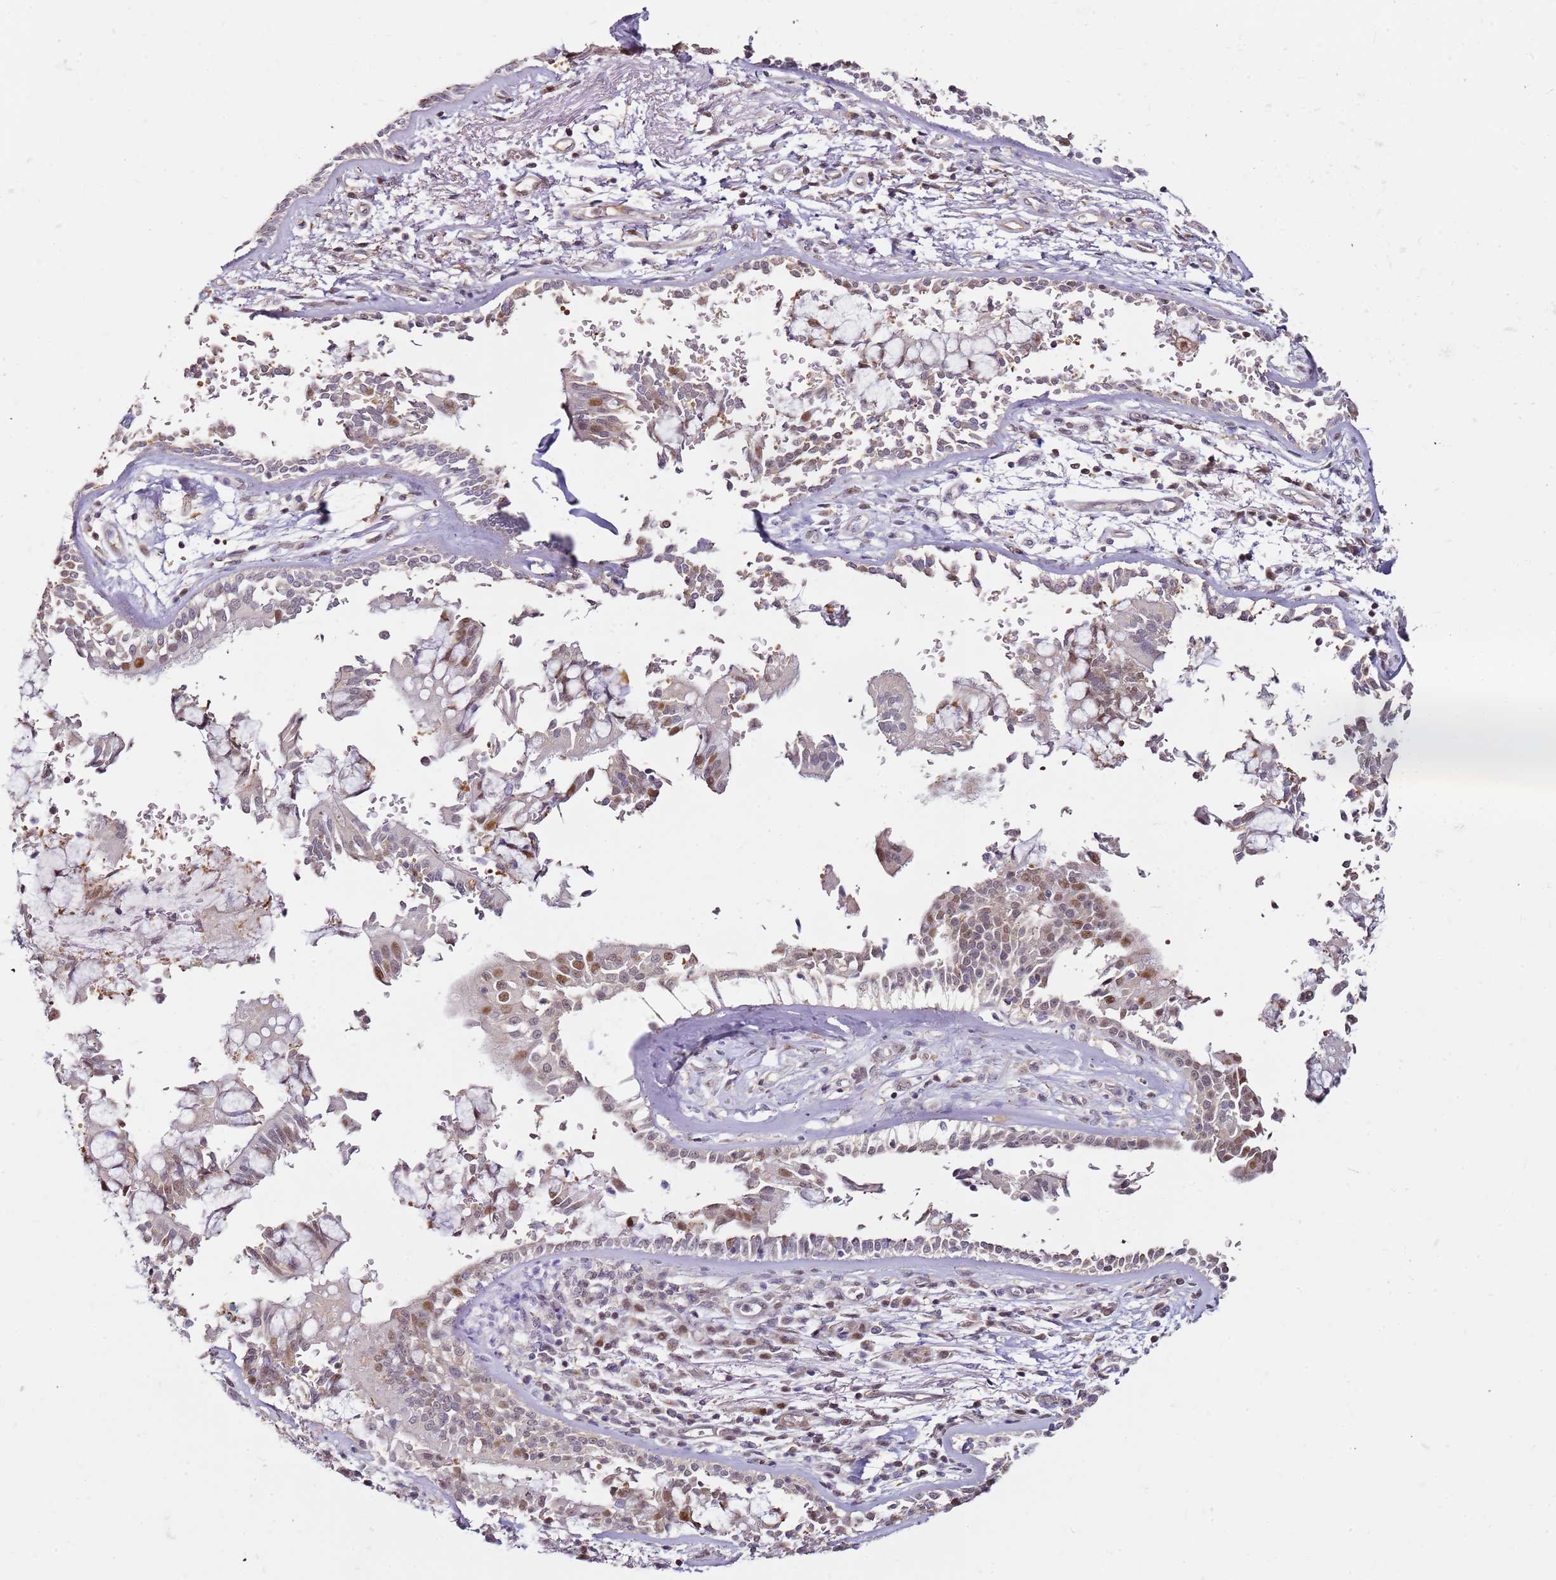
{"staining": {"intensity": "negative", "quantity": "none", "location": "none"}, "tissue": "adipose tissue", "cell_type": "Adipocytes", "image_type": "normal", "snomed": [{"axis": "morphology", "description": "Normal tissue, NOS"}, {"axis": "topography", "description": "Cartilage tissue"}], "caption": "Image shows no protein positivity in adipocytes of normal adipose tissue.", "gene": "PSMD4", "patient": {"sex": "male", "age": 73}}